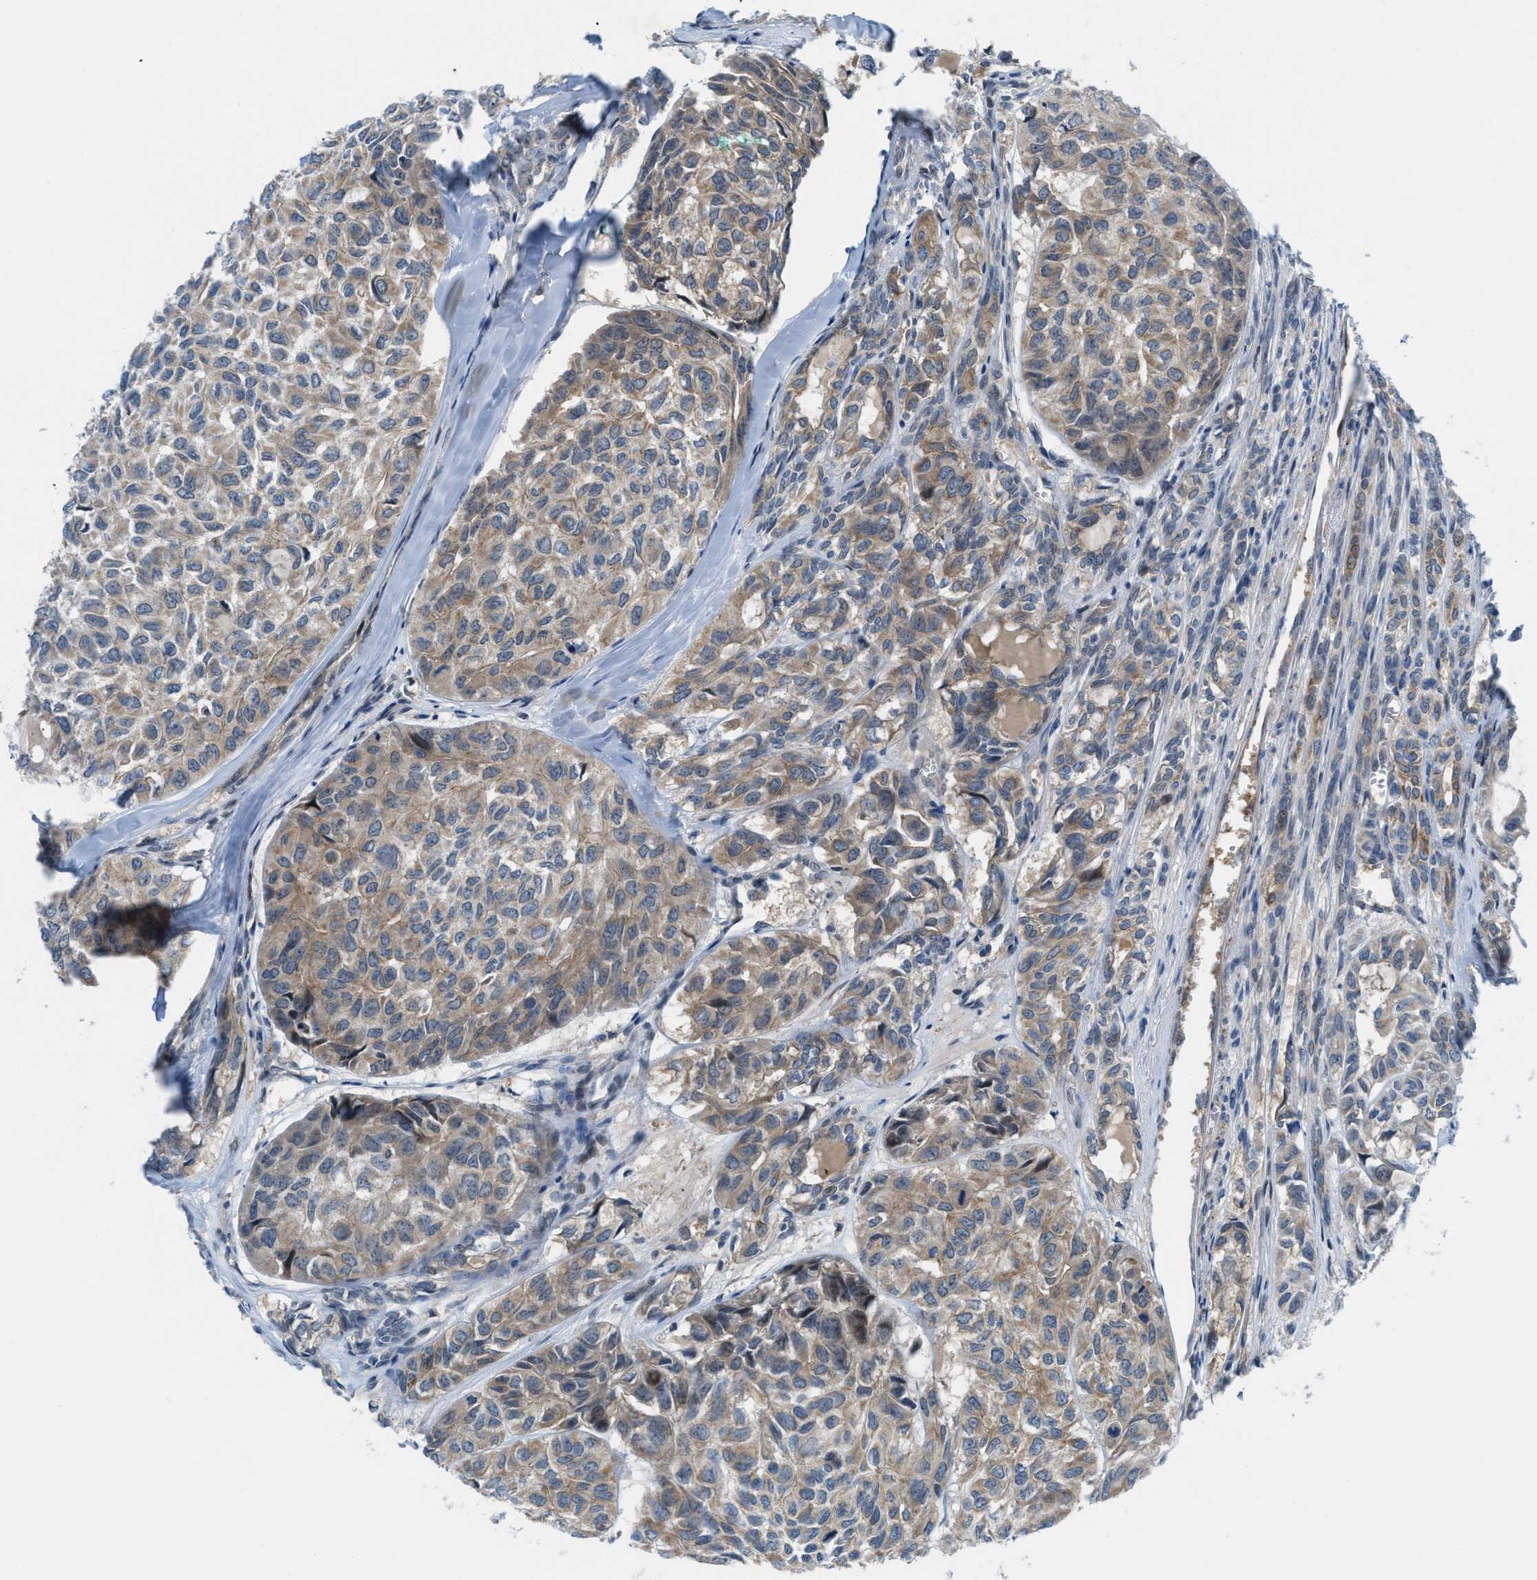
{"staining": {"intensity": "moderate", "quantity": ">75%", "location": "cytoplasmic/membranous"}, "tissue": "head and neck cancer", "cell_type": "Tumor cells", "image_type": "cancer", "snomed": [{"axis": "morphology", "description": "Adenocarcinoma, NOS"}, {"axis": "topography", "description": "Salivary gland, NOS"}, {"axis": "topography", "description": "Head-Neck"}], "caption": "Head and neck adenocarcinoma tissue demonstrates moderate cytoplasmic/membranous staining in about >75% of tumor cells", "gene": "BAZ2B", "patient": {"sex": "female", "age": 76}}